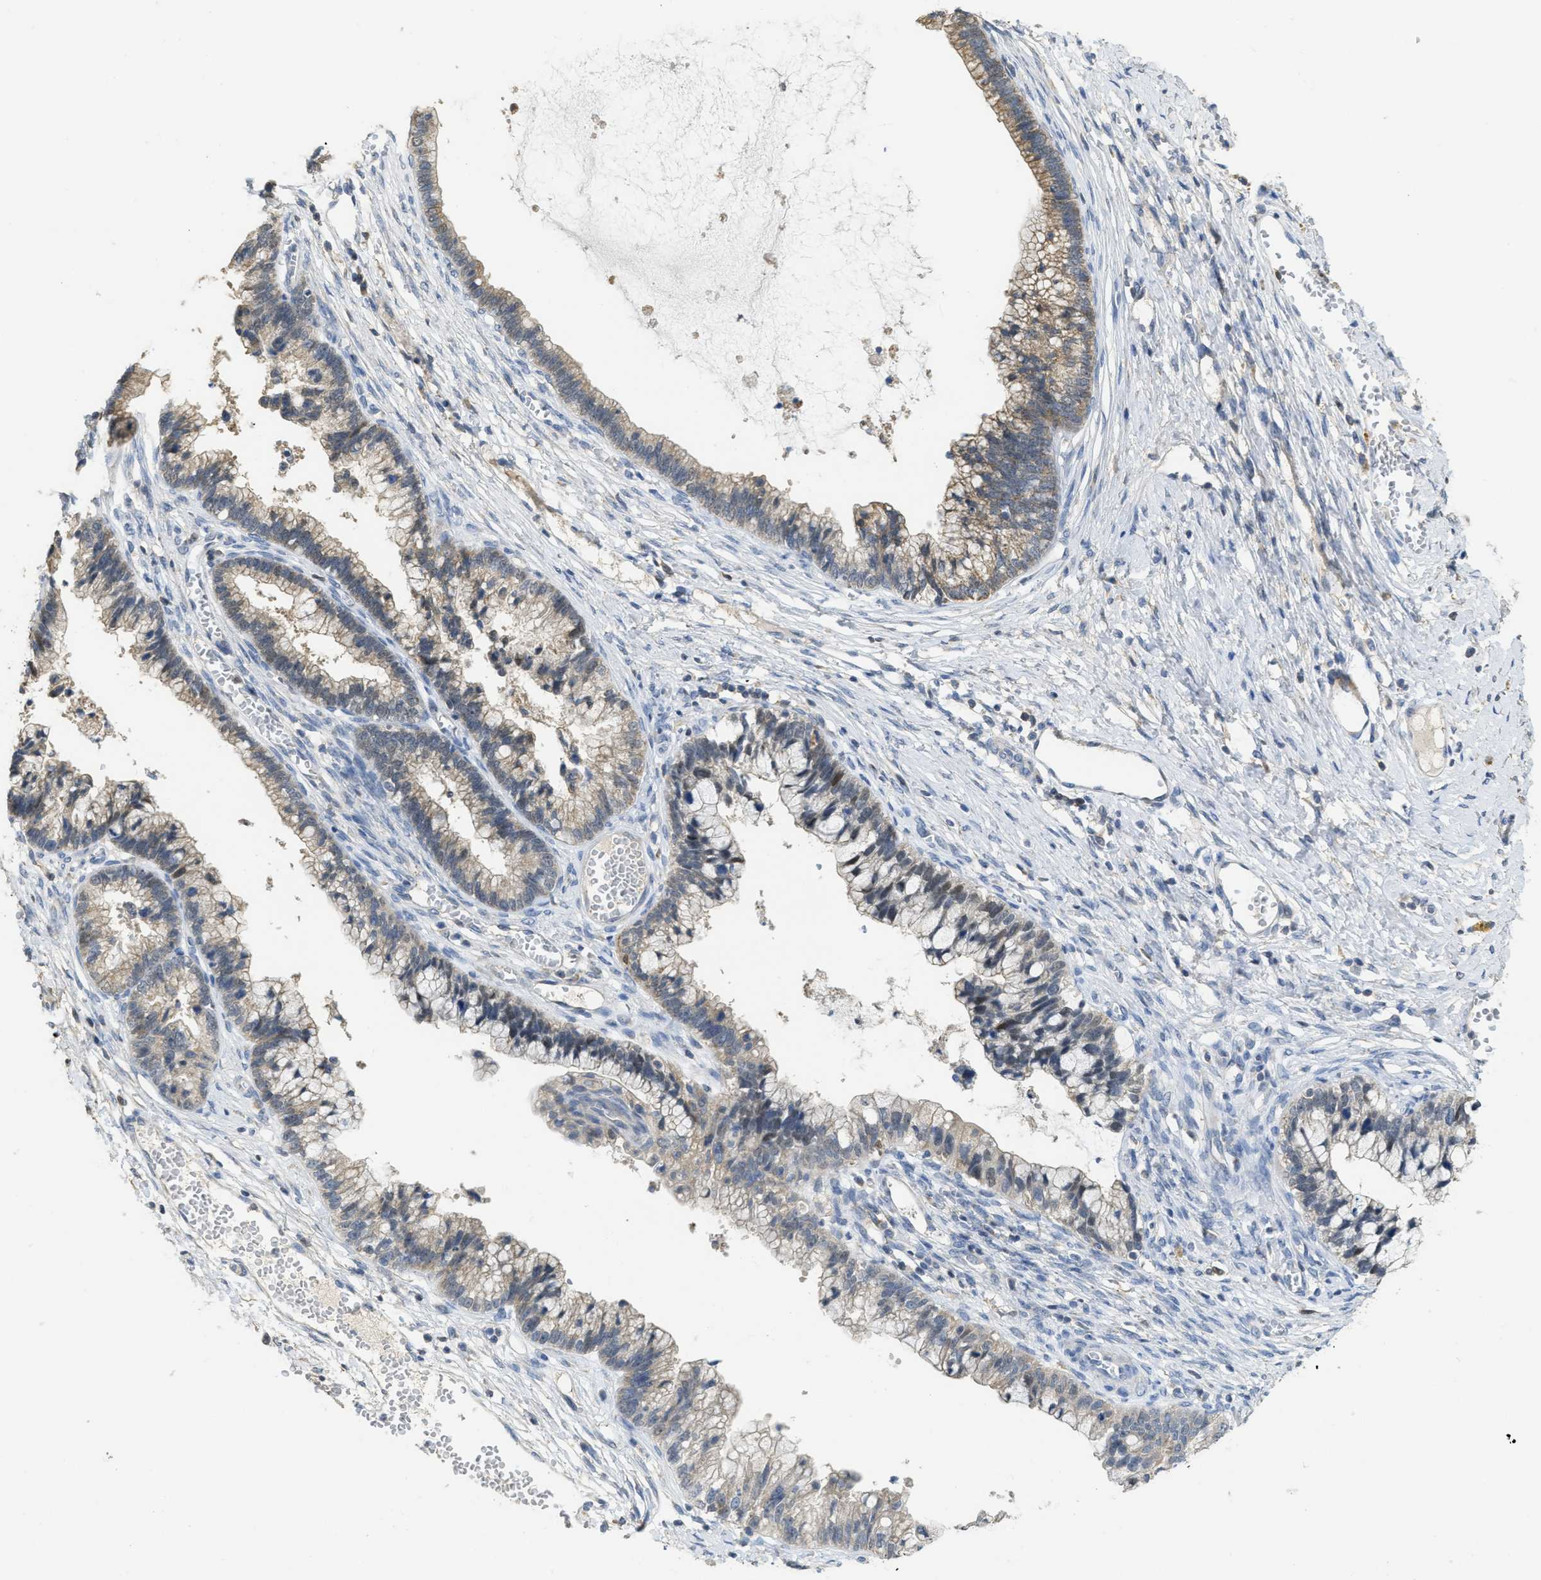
{"staining": {"intensity": "weak", "quantity": ">75%", "location": "cytoplasmic/membranous"}, "tissue": "cervical cancer", "cell_type": "Tumor cells", "image_type": "cancer", "snomed": [{"axis": "morphology", "description": "Adenocarcinoma, NOS"}, {"axis": "topography", "description": "Cervix"}], "caption": "Cervical adenocarcinoma was stained to show a protein in brown. There is low levels of weak cytoplasmic/membranous positivity in about >75% of tumor cells.", "gene": "SFXN2", "patient": {"sex": "female", "age": 44}}